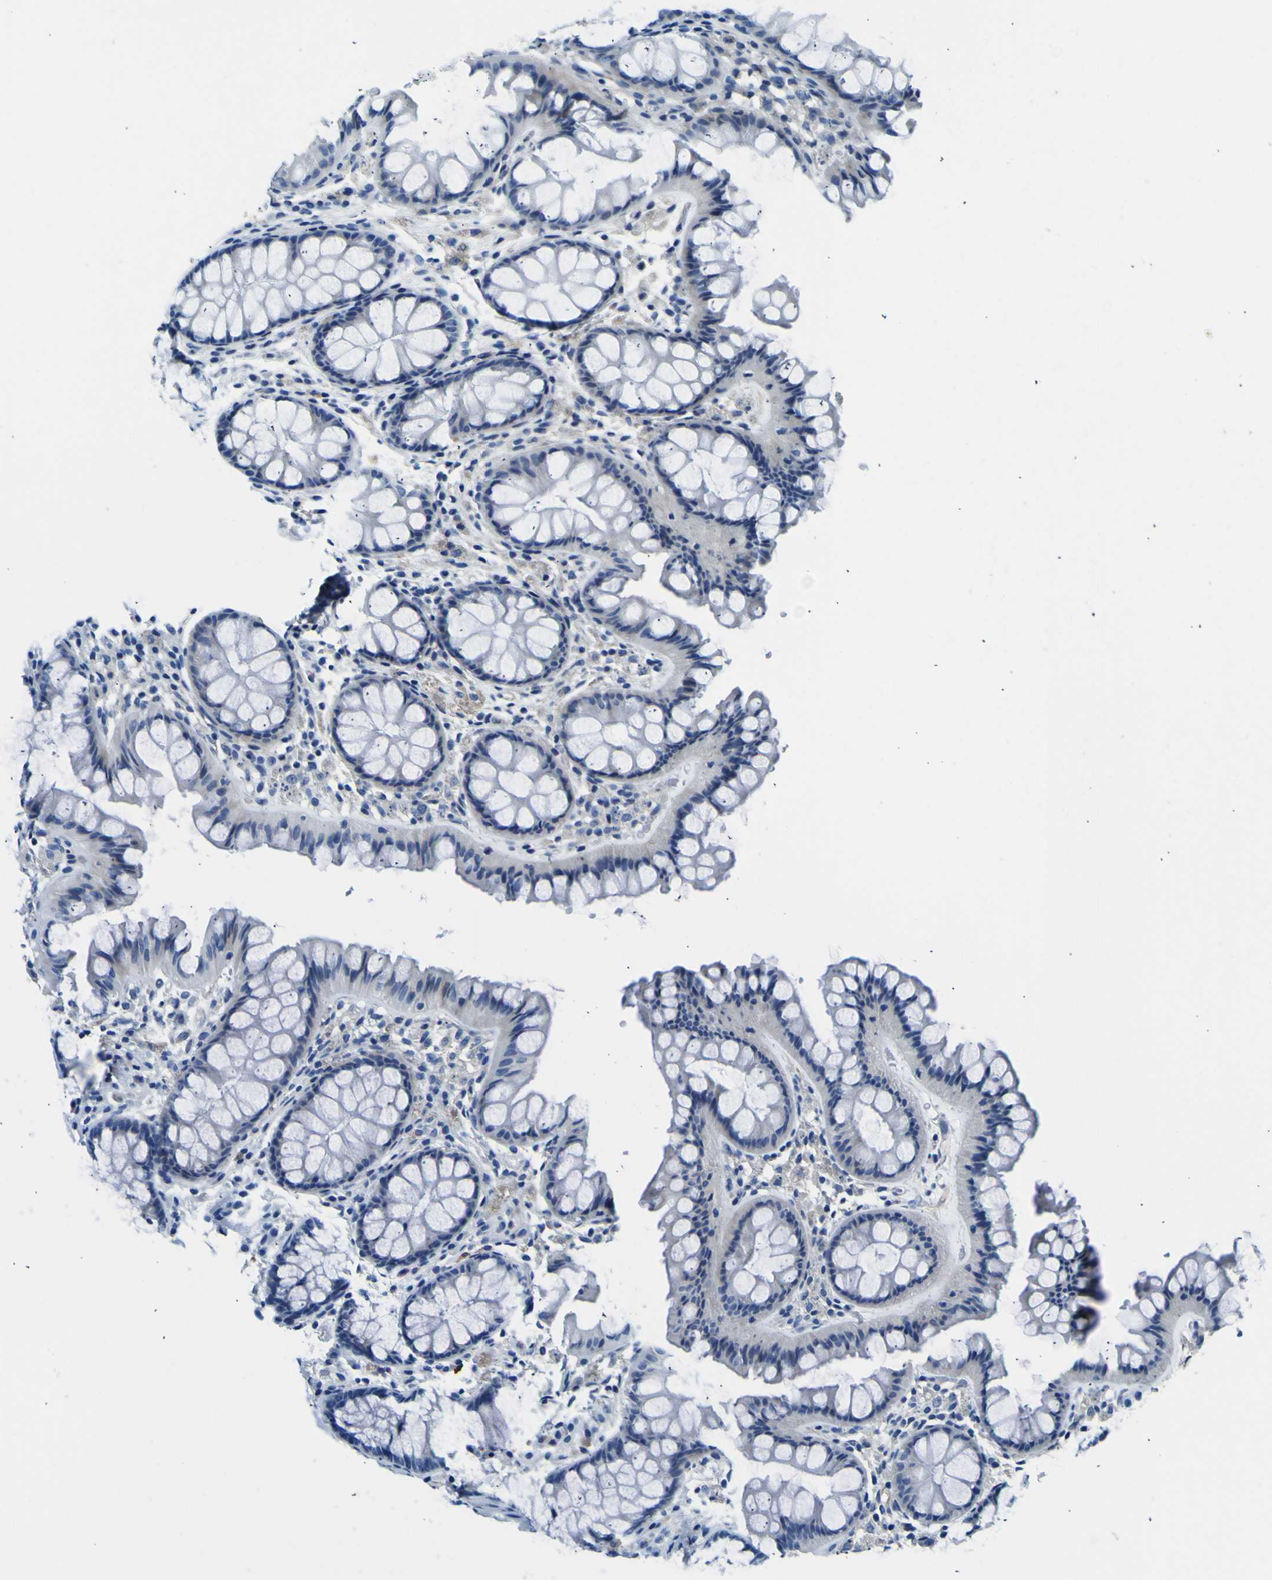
{"staining": {"intensity": "negative", "quantity": "none", "location": "none"}, "tissue": "colon", "cell_type": "Endothelial cells", "image_type": "normal", "snomed": [{"axis": "morphology", "description": "Normal tissue, NOS"}, {"axis": "topography", "description": "Colon"}], "caption": "IHC image of unremarkable colon stained for a protein (brown), which reveals no positivity in endothelial cells.", "gene": "ADGRA2", "patient": {"sex": "female", "age": 55}}